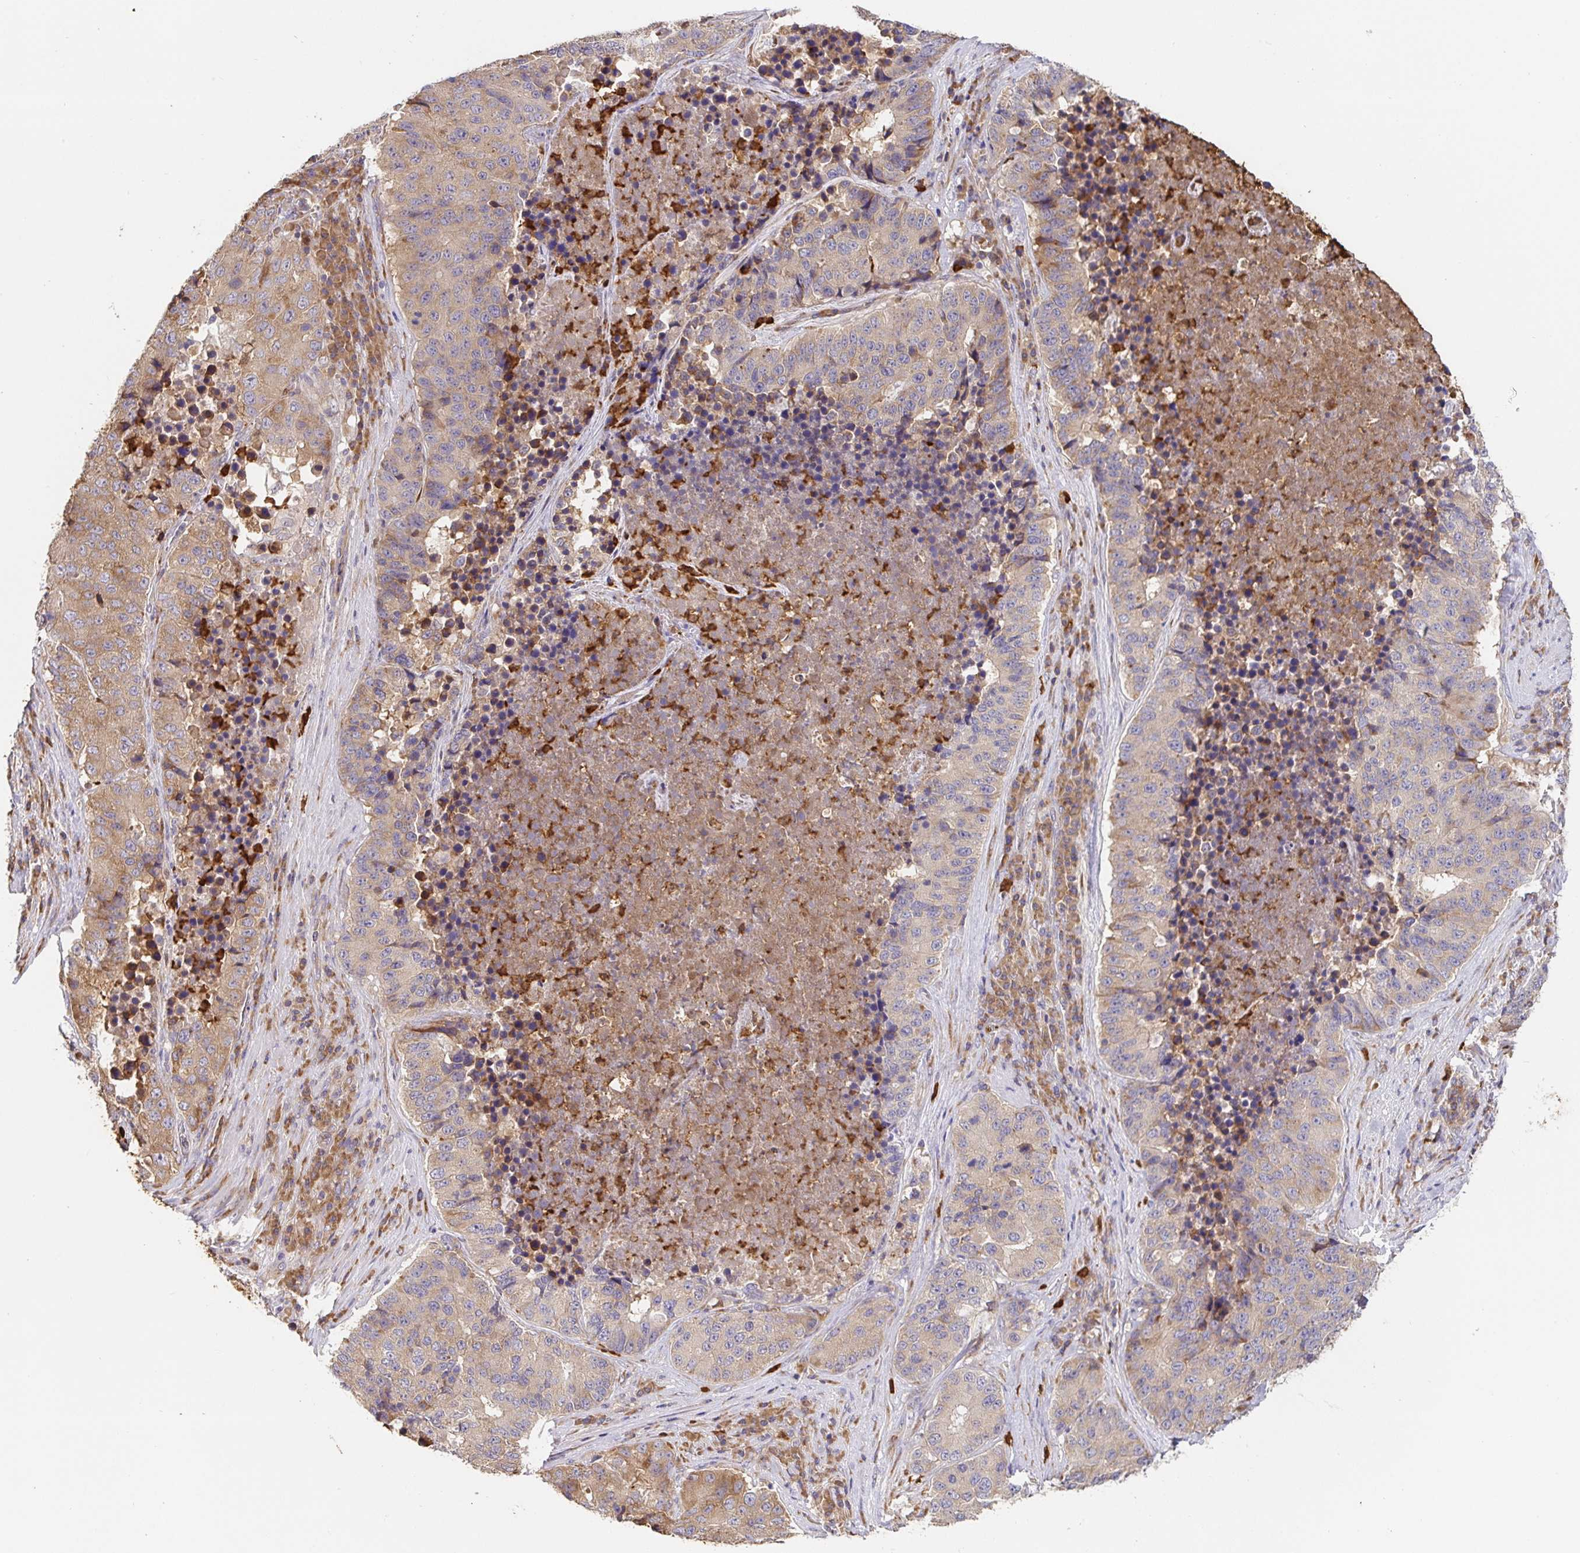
{"staining": {"intensity": "moderate", "quantity": "25%-75%", "location": "cytoplasmic/membranous"}, "tissue": "stomach cancer", "cell_type": "Tumor cells", "image_type": "cancer", "snomed": [{"axis": "morphology", "description": "Adenocarcinoma, NOS"}, {"axis": "topography", "description": "Stomach"}], "caption": "The immunohistochemical stain shows moderate cytoplasmic/membranous expression in tumor cells of adenocarcinoma (stomach) tissue.", "gene": "PDPK1", "patient": {"sex": "male", "age": 71}}